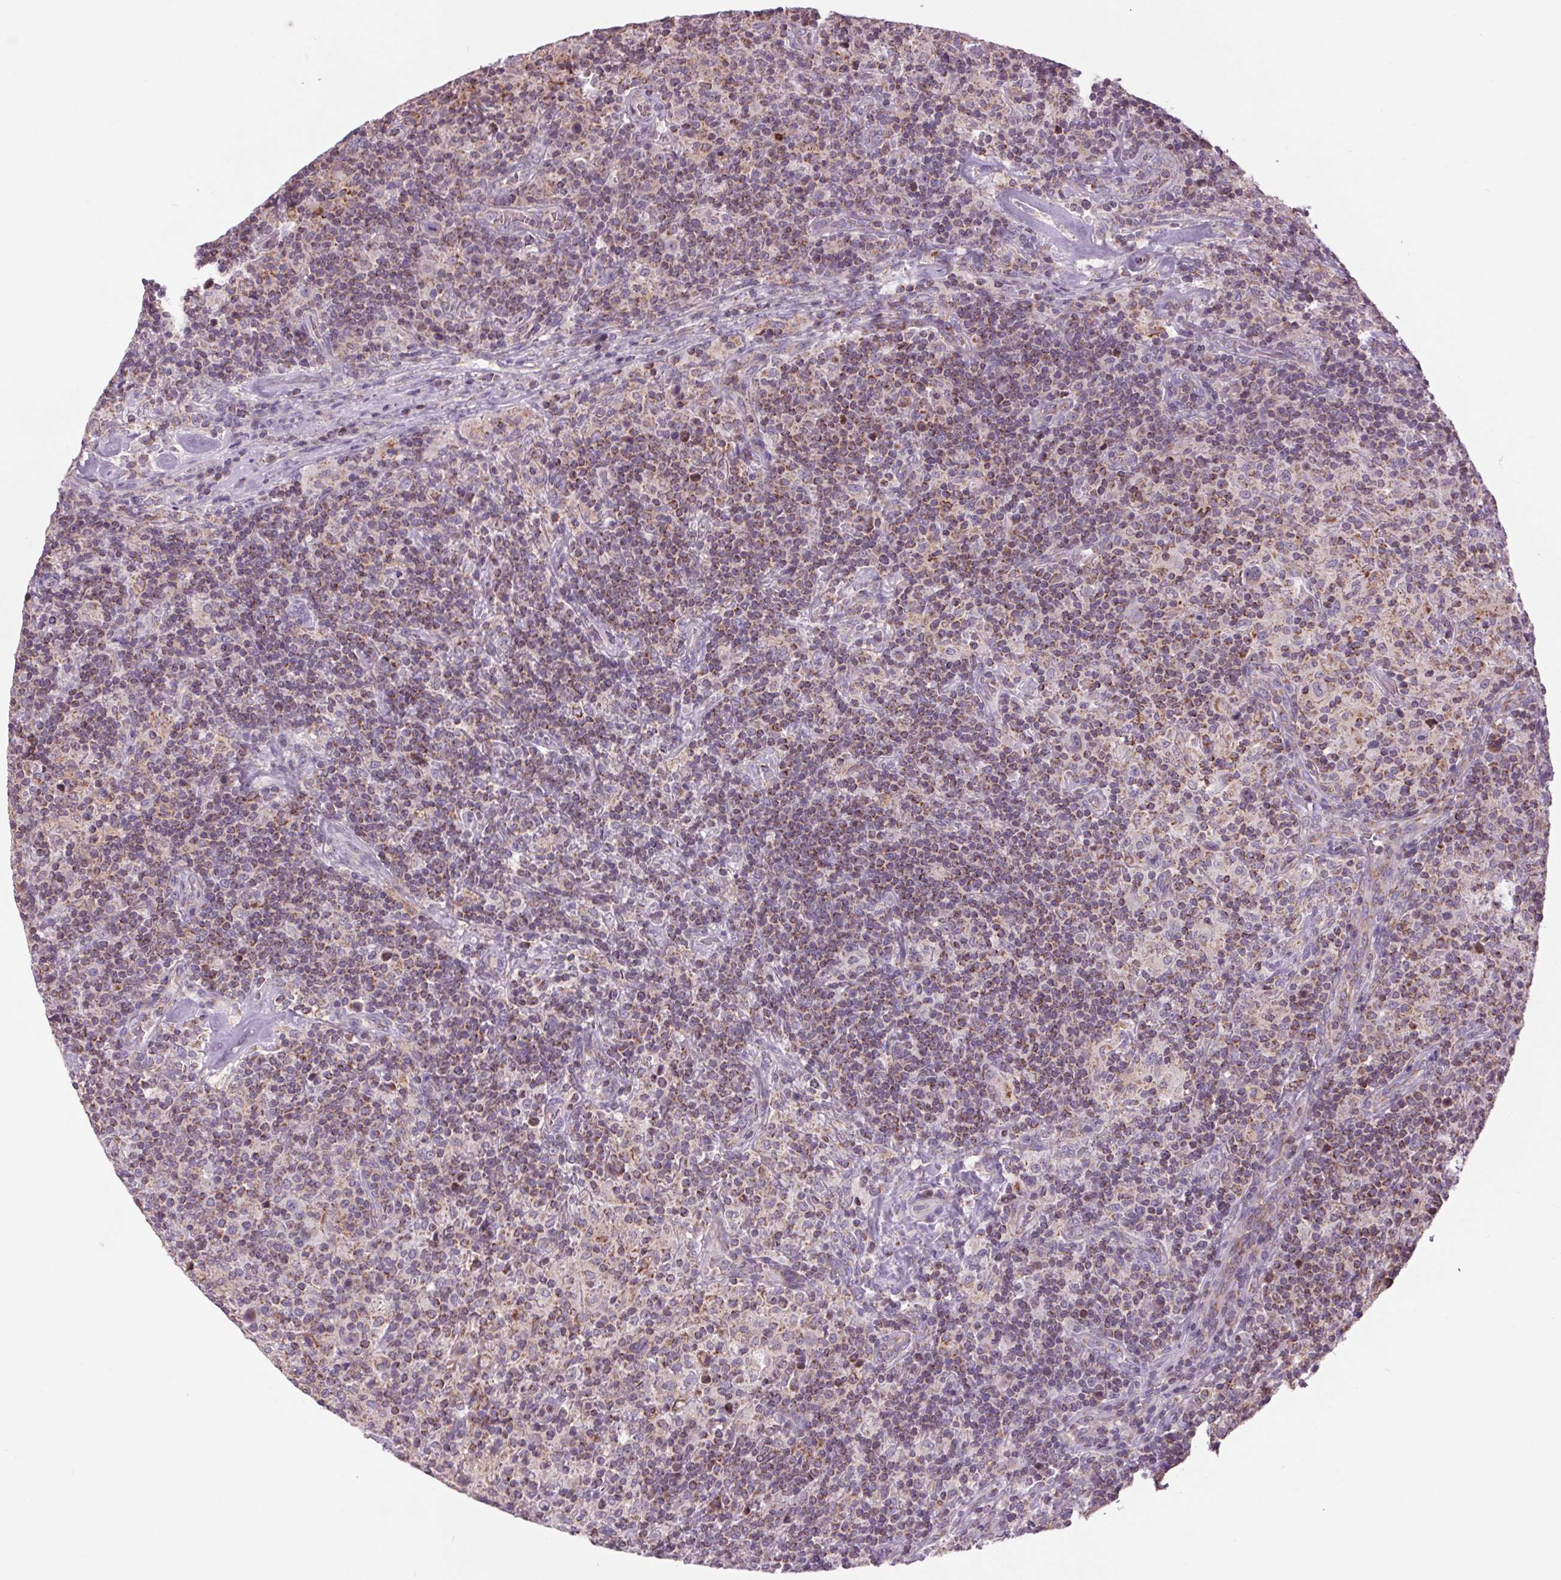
{"staining": {"intensity": "negative", "quantity": "none", "location": "none"}, "tissue": "lymphoma", "cell_type": "Tumor cells", "image_type": "cancer", "snomed": [{"axis": "morphology", "description": "Hodgkin's disease, NOS"}, {"axis": "topography", "description": "Lymph node"}], "caption": "Hodgkin's disease stained for a protein using immunohistochemistry shows no positivity tumor cells.", "gene": "COX6A1", "patient": {"sex": "male", "age": 70}}